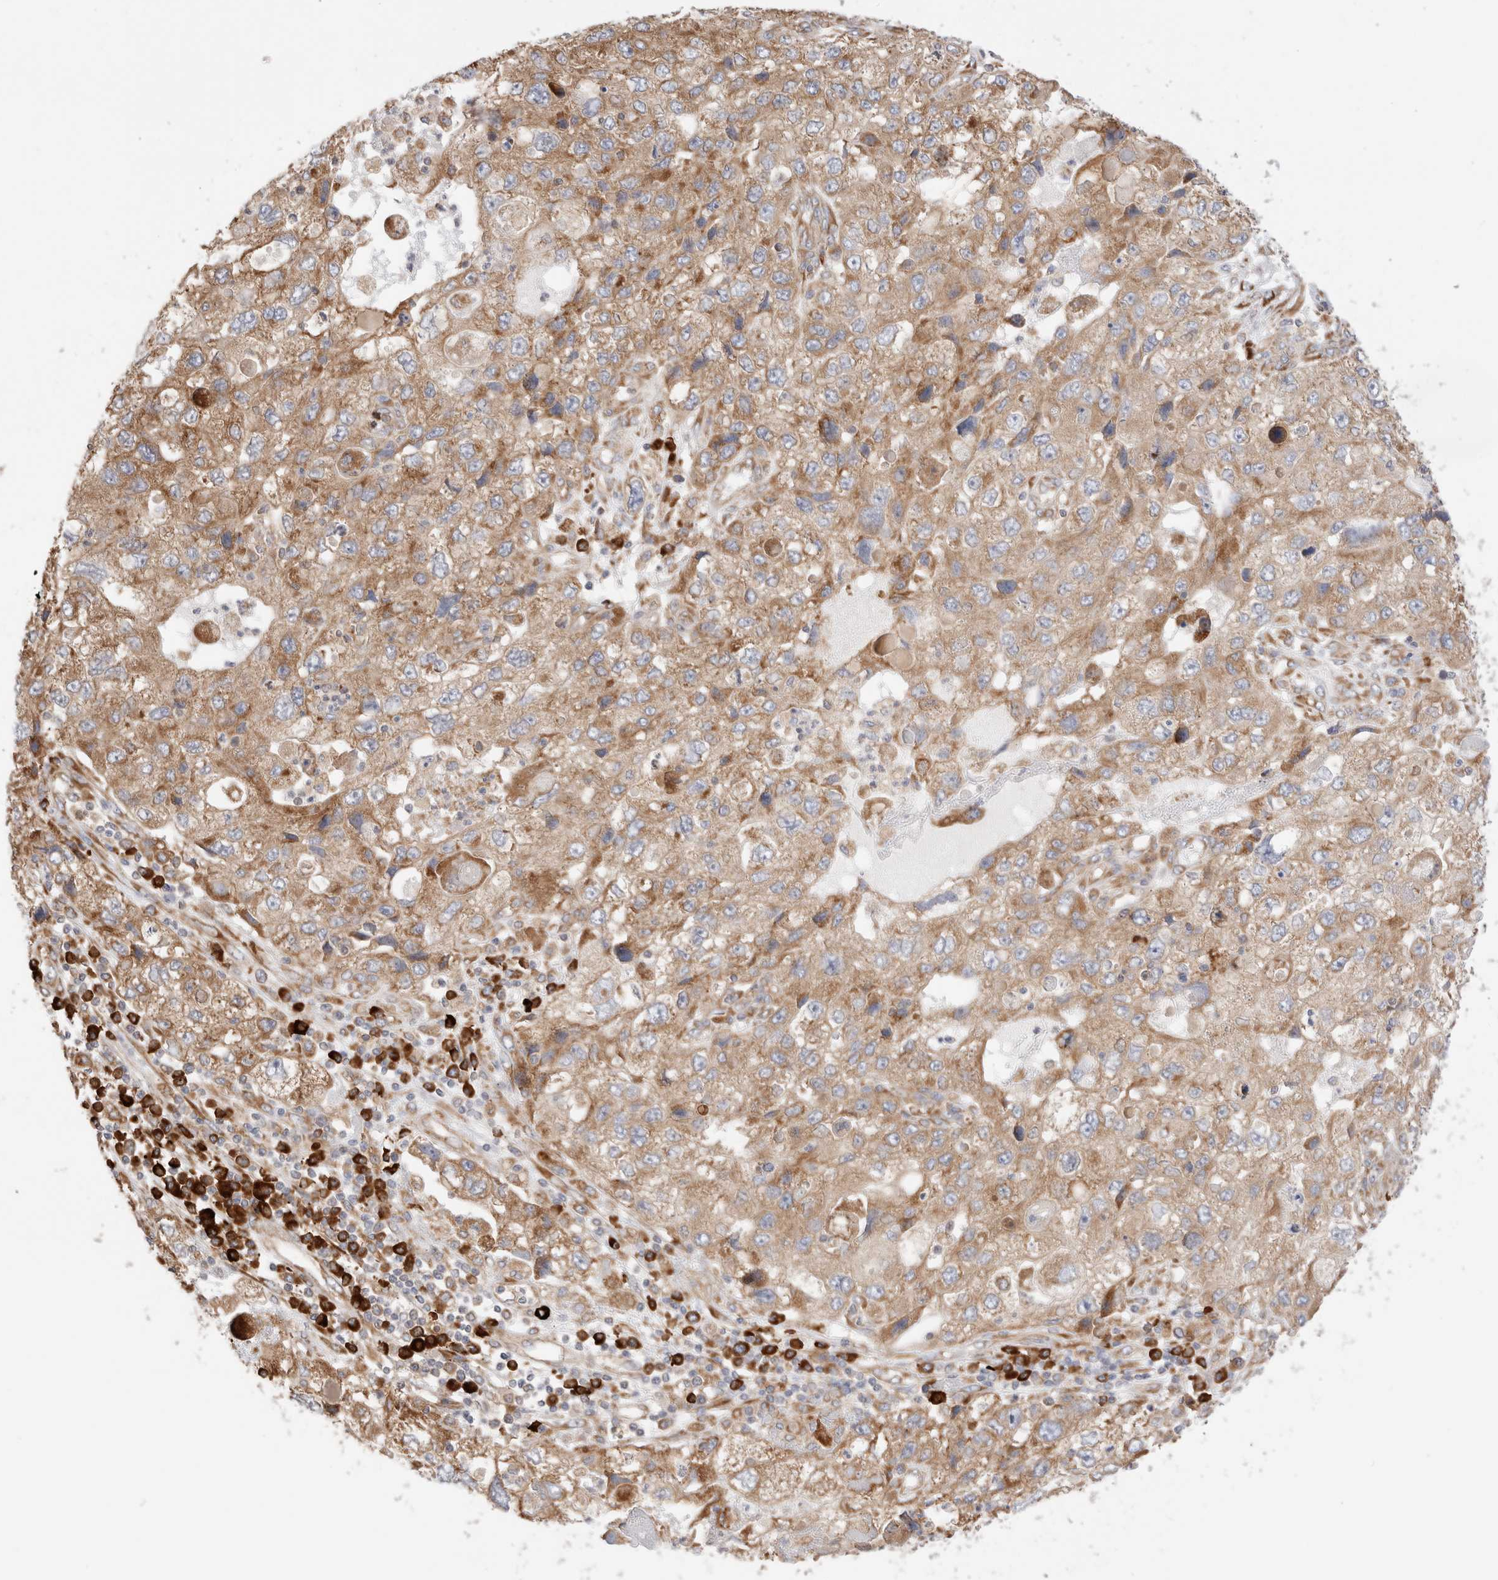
{"staining": {"intensity": "moderate", "quantity": ">75%", "location": "cytoplasmic/membranous"}, "tissue": "endometrial cancer", "cell_type": "Tumor cells", "image_type": "cancer", "snomed": [{"axis": "morphology", "description": "Adenocarcinoma, NOS"}, {"axis": "topography", "description": "Endometrium"}], "caption": "Endometrial adenocarcinoma stained with a brown dye shows moderate cytoplasmic/membranous positive expression in about >75% of tumor cells.", "gene": "UTS2B", "patient": {"sex": "female", "age": 49}}